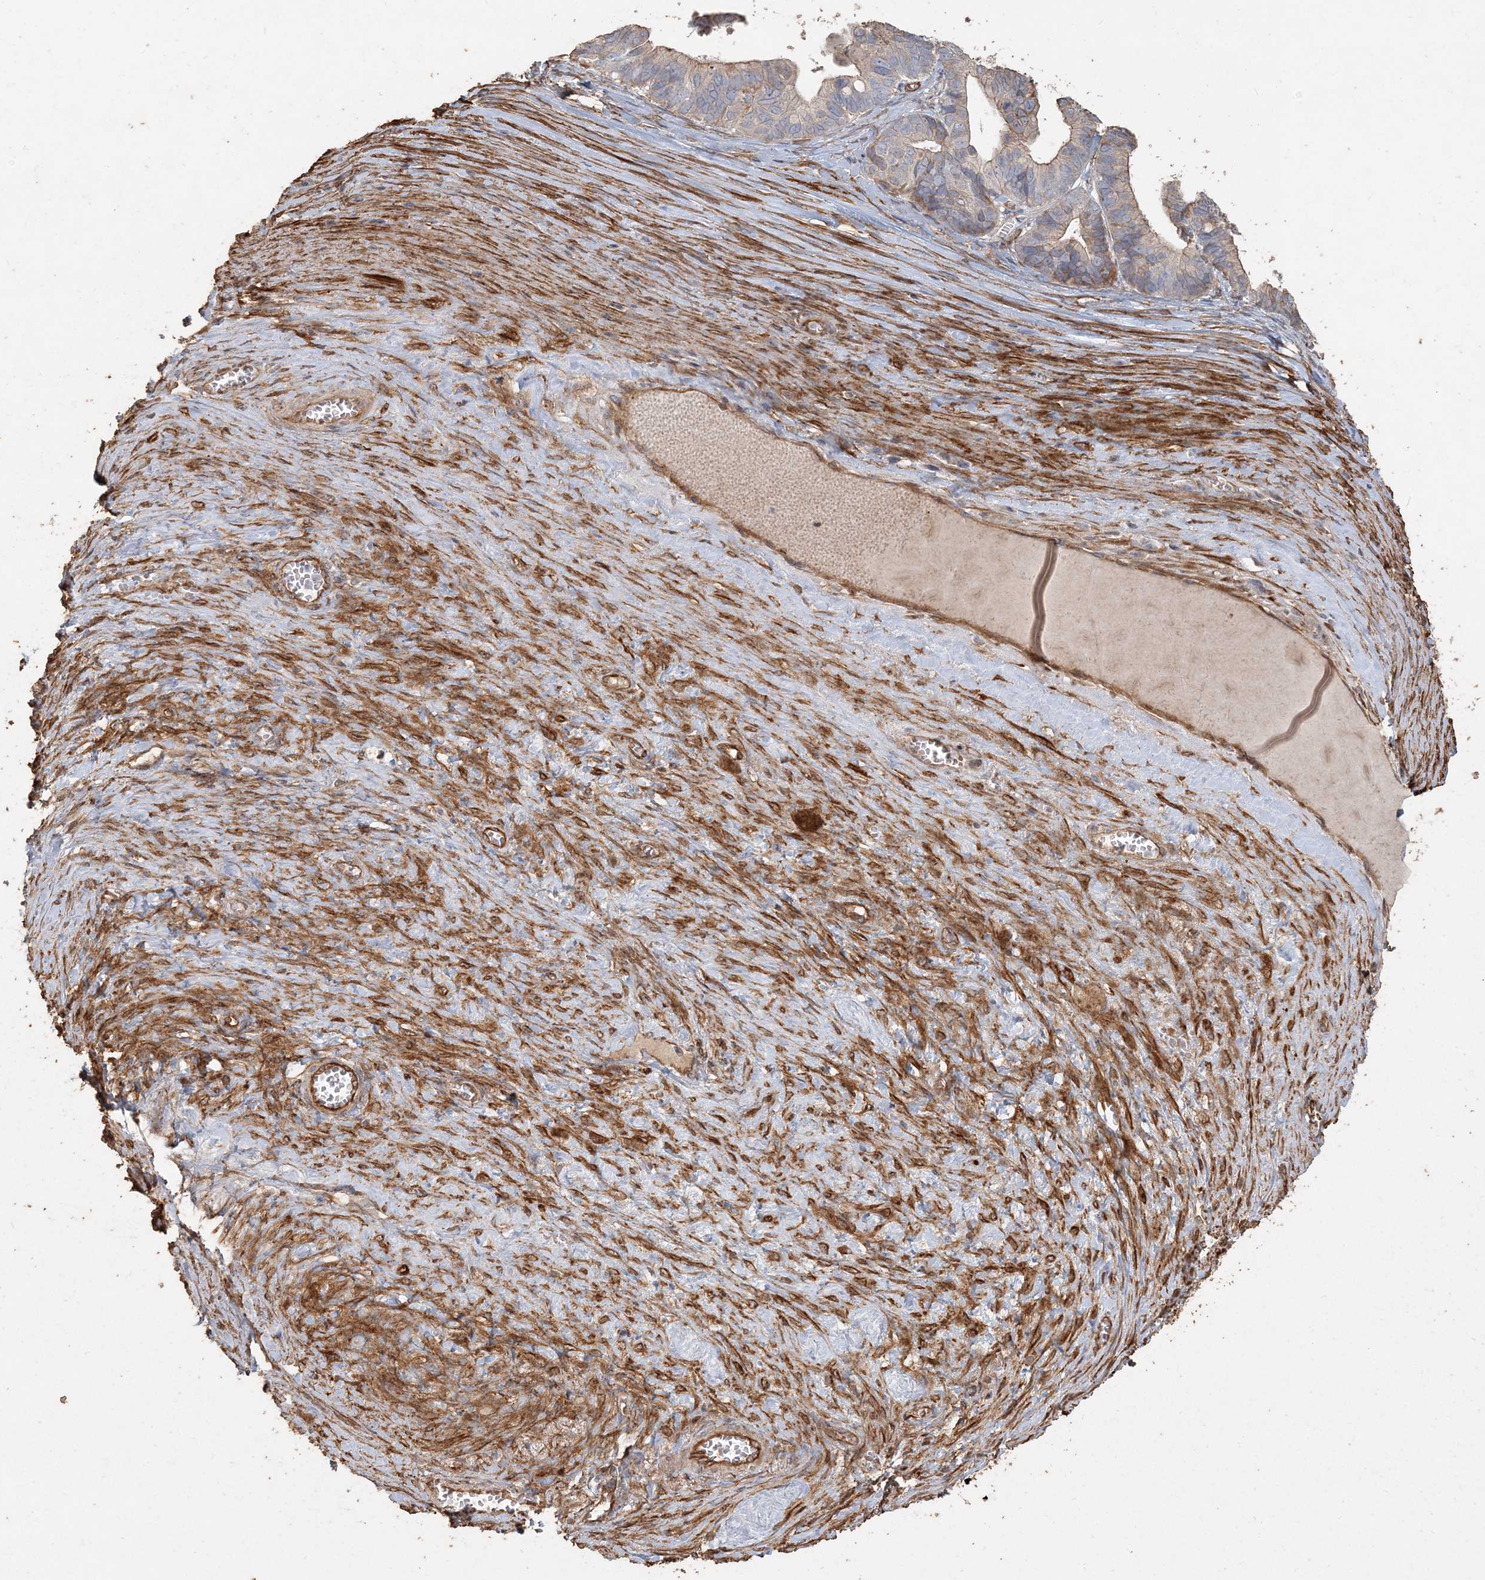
{"staining": {"intensity": "weak", "quantity": "25%-75%", "location": "cytoplasmic/membranous"}, "tissue": "ovarian cancer", "cell_type": "Tumor cells", "image_type": "cancer", "snomed": [{"axis": "morphology", "description": "Cystadenocarcinoma, serous, NOS"}, {"axis": "topography", "description": "Ovary"}], "caption": "Immunohistochemical staining of serous cystadenocarcinoma (ovarian) displays weak cytoplasmic/membranous protein expression in about 25%-75% of tumor cells.", "gene": "RNF145", "patient": {"sex": "female", "age": 56}}